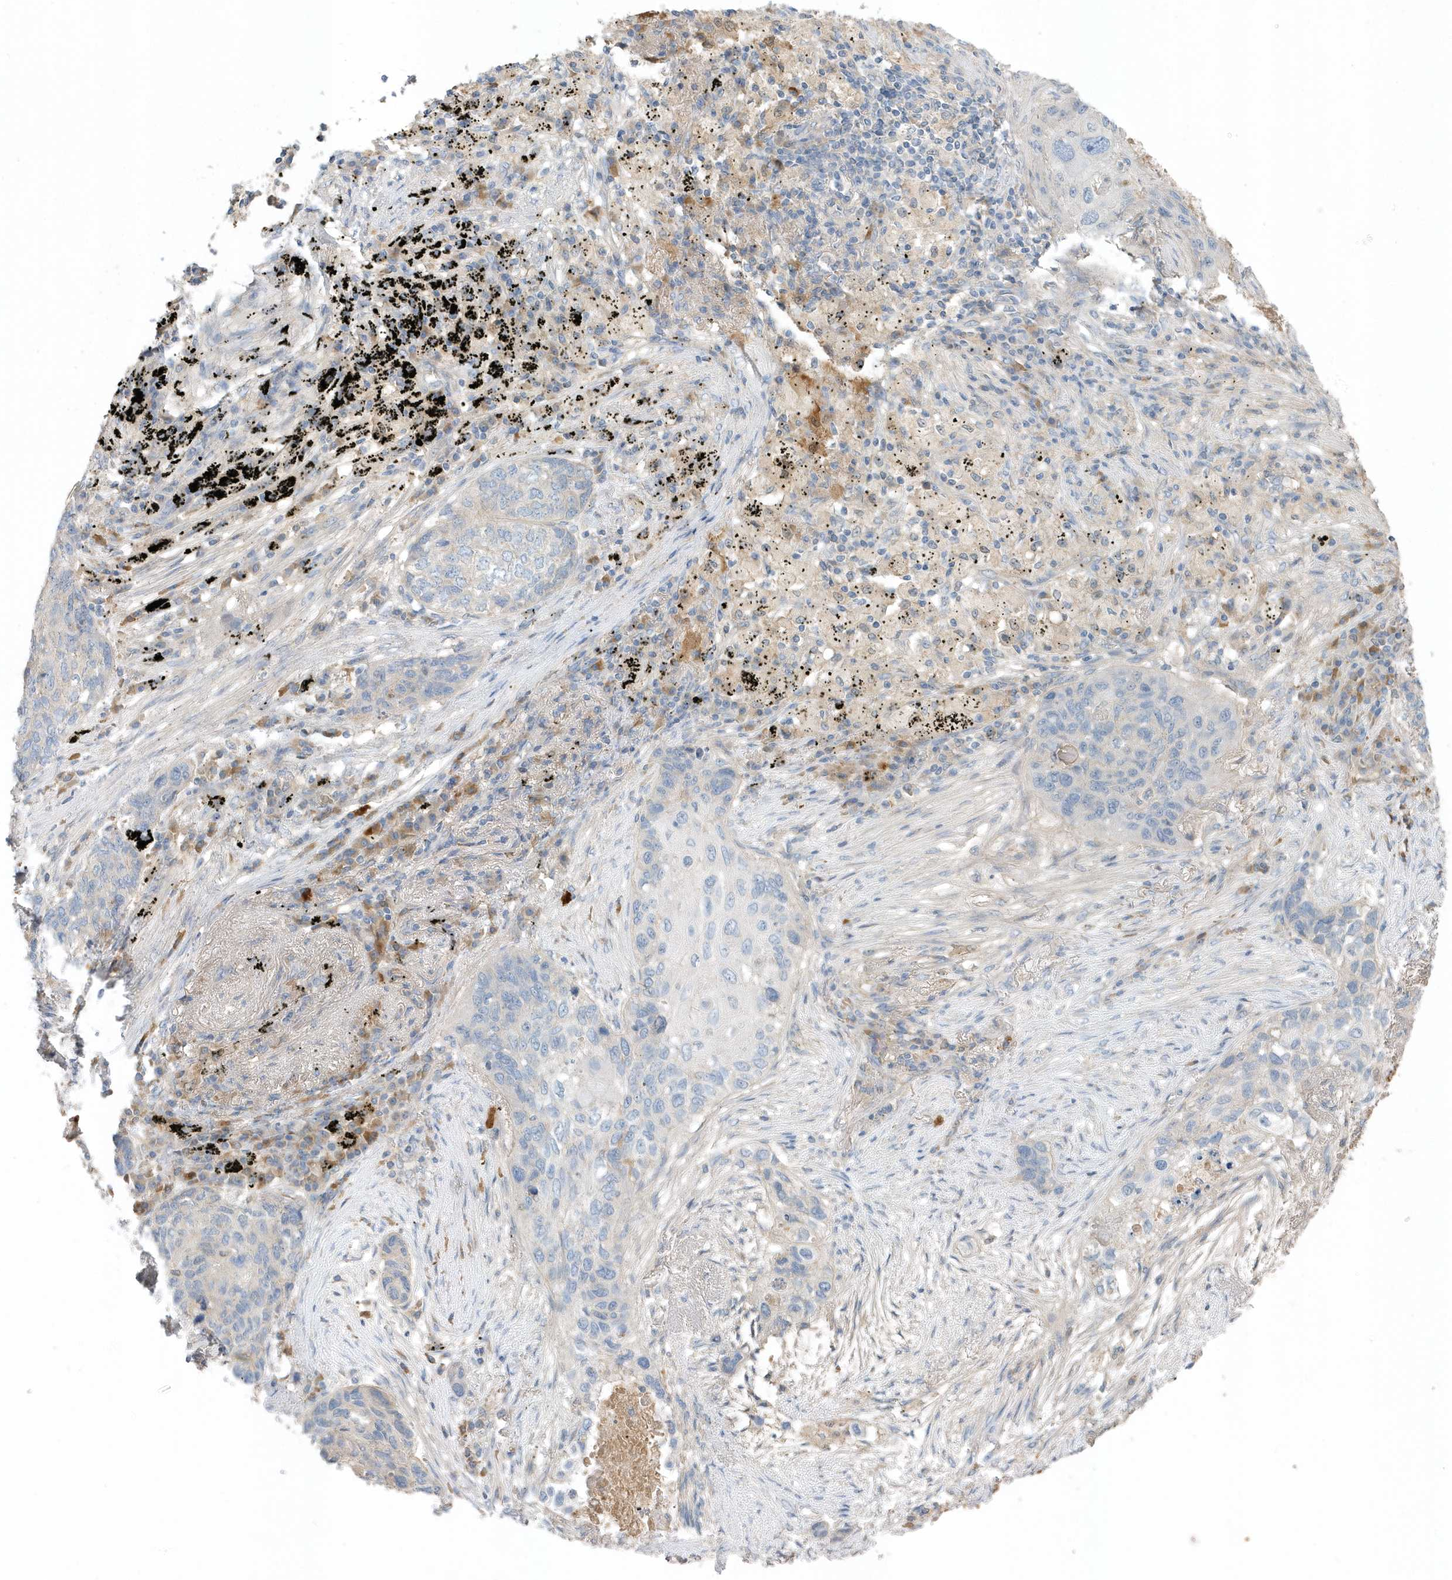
{"staining": {"intensity": "negative", "quantity": "none", "location": "none"}, "tissue": "lung cancer", "cell_type": "Tumor cells", "image_type": "cancer", "snomed": [{"axis": "morphology", "description": "Squamous cell carcinoma, NOS"}, {"axis": "topography", "description": "Lung"}], "caption": "IHC image of neoplastic tissue: lung cancer (squamous cell carcinoma) stained with DAB (3,3'-diaminobenzidine) reveals no significant protein staining in tumor cells. (Stains: DAB (3,3'-diaminobenzidine) immunohistochemistry with hematoxylin counter stain, Microscopy: brightfield microscopy at high magnification).", "gene": "USP53", "patient": {"sex": "female", "age": 63}}